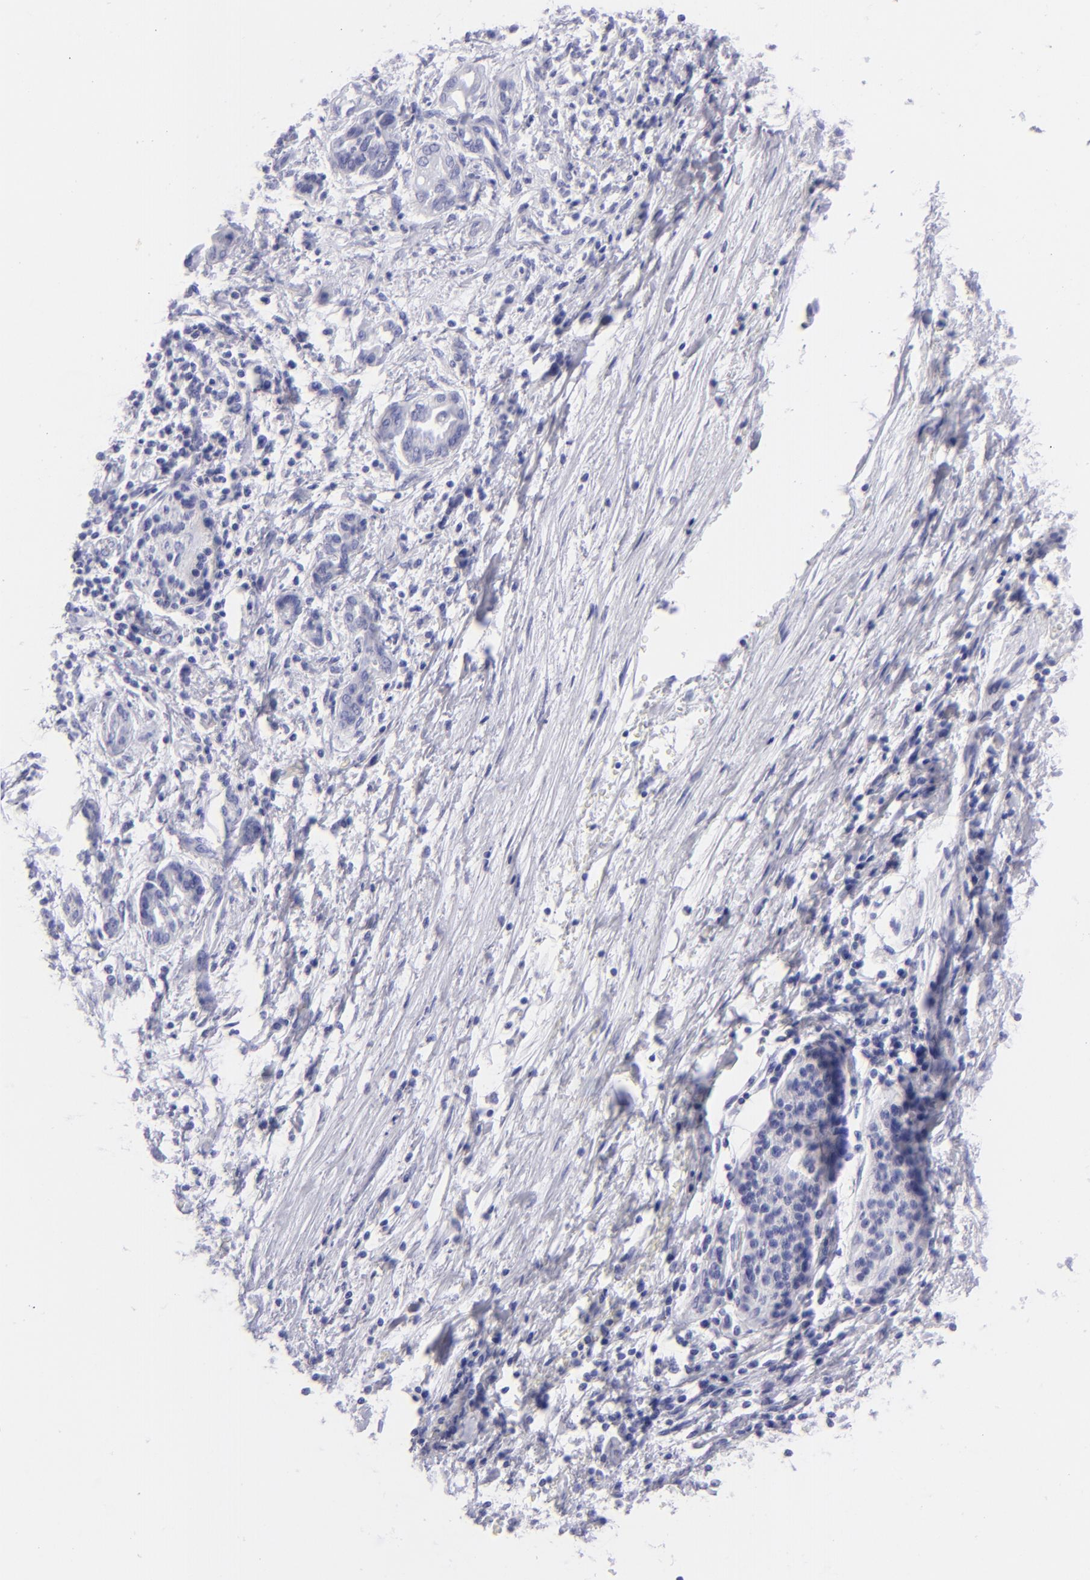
{"staining": {"intensity": "negative", "quantity": "none", "location": "none"}, "tissue": "pancreatic cancer", "cell_type": "Tumor cells", "image_type": "cancer", "snomed": [{"axis": "morphology", "description": "Adenocarcinoma, NOS"}, {"axis": "topography", "description": "Pancreas"}], "caption": "High power microscopy histopathology image of an IHC histopathology image of pancreatic adenocarcinoma, revealing no significant expression in tumor cells.", "gene": "SLC1A3", "patient": {"sex": "female", "age": 70}}